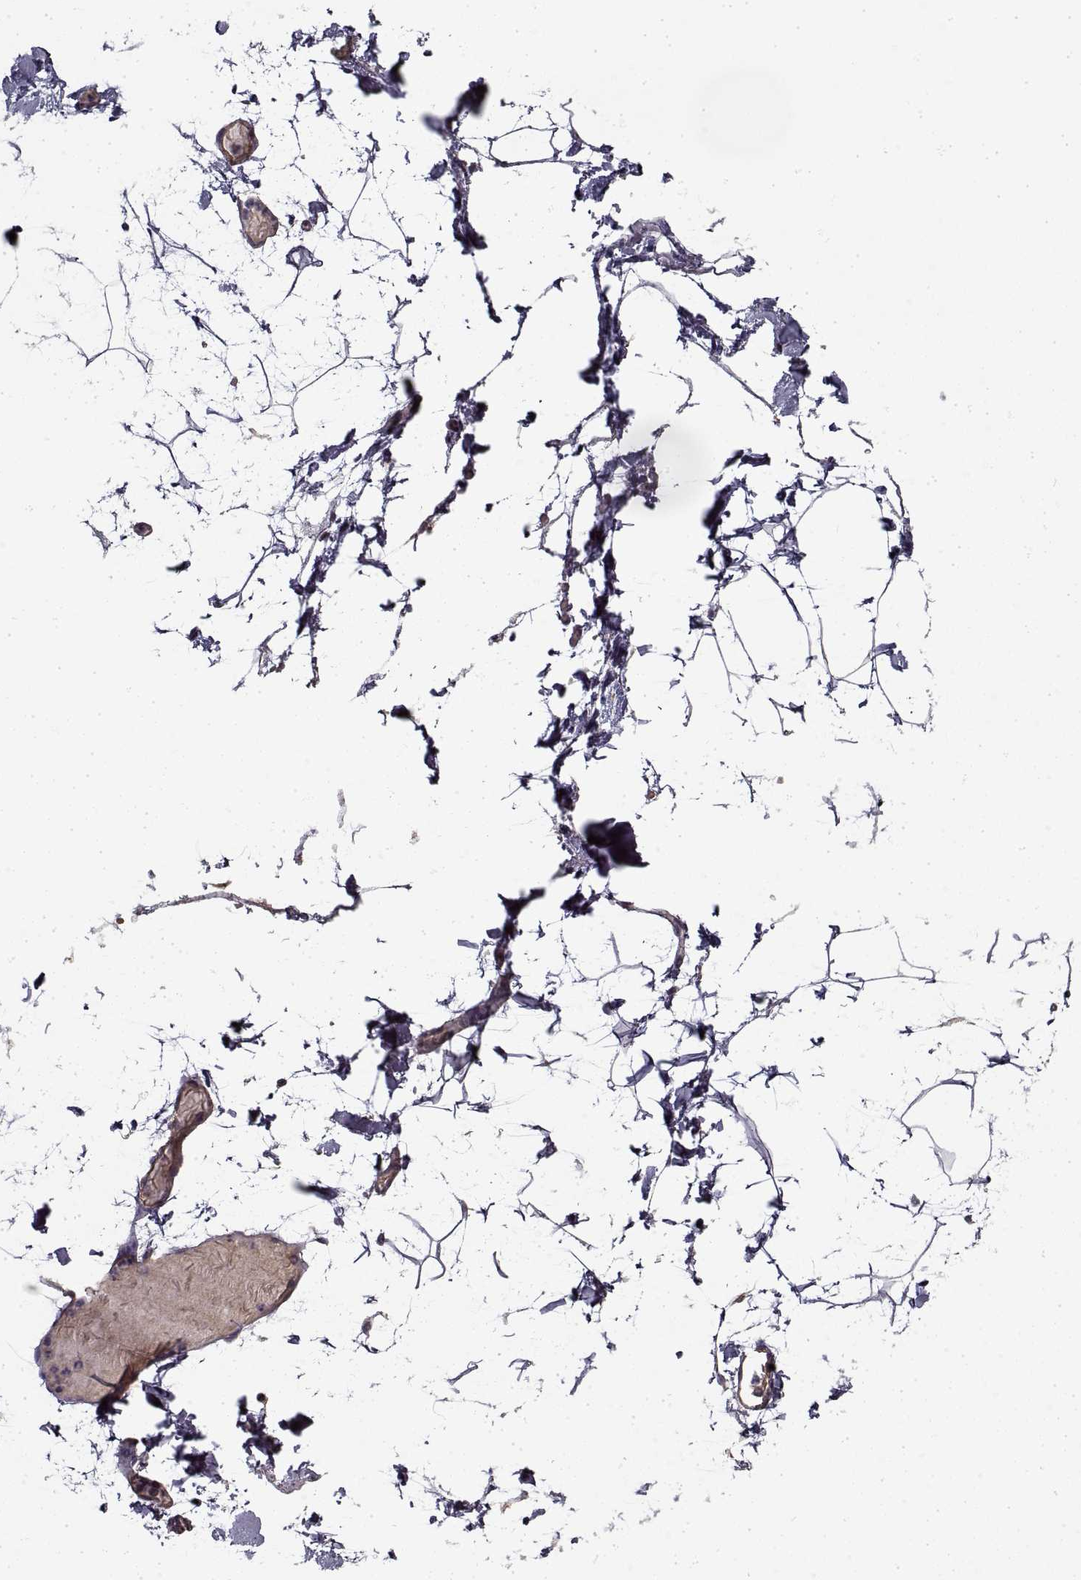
{"staining": {"intensity": "negative", "quantity": "none", "location": "none"}, "tissue": "adipose tissue", "cell_type": "Adipocytes", "image_type": "normal", "snomed": [{"axis": "morphology", "description": "Normal tissue, NOS"}, {"axis": "topography", "description": "Gallbladder"}, {"axis": "topography", "description": "Peripheral nerve tissue"}], "caption": "Micrograph shows no protein positivity in adipocytes of benign adipose tissue. The staining was performed using DAB to visualize the protein expression in brown, while the nuclei were stained in blue with hematoxylin (Magnification: 20x).", "gene": "LAMB2", "patient": {"sex": "female", "age": 45}}